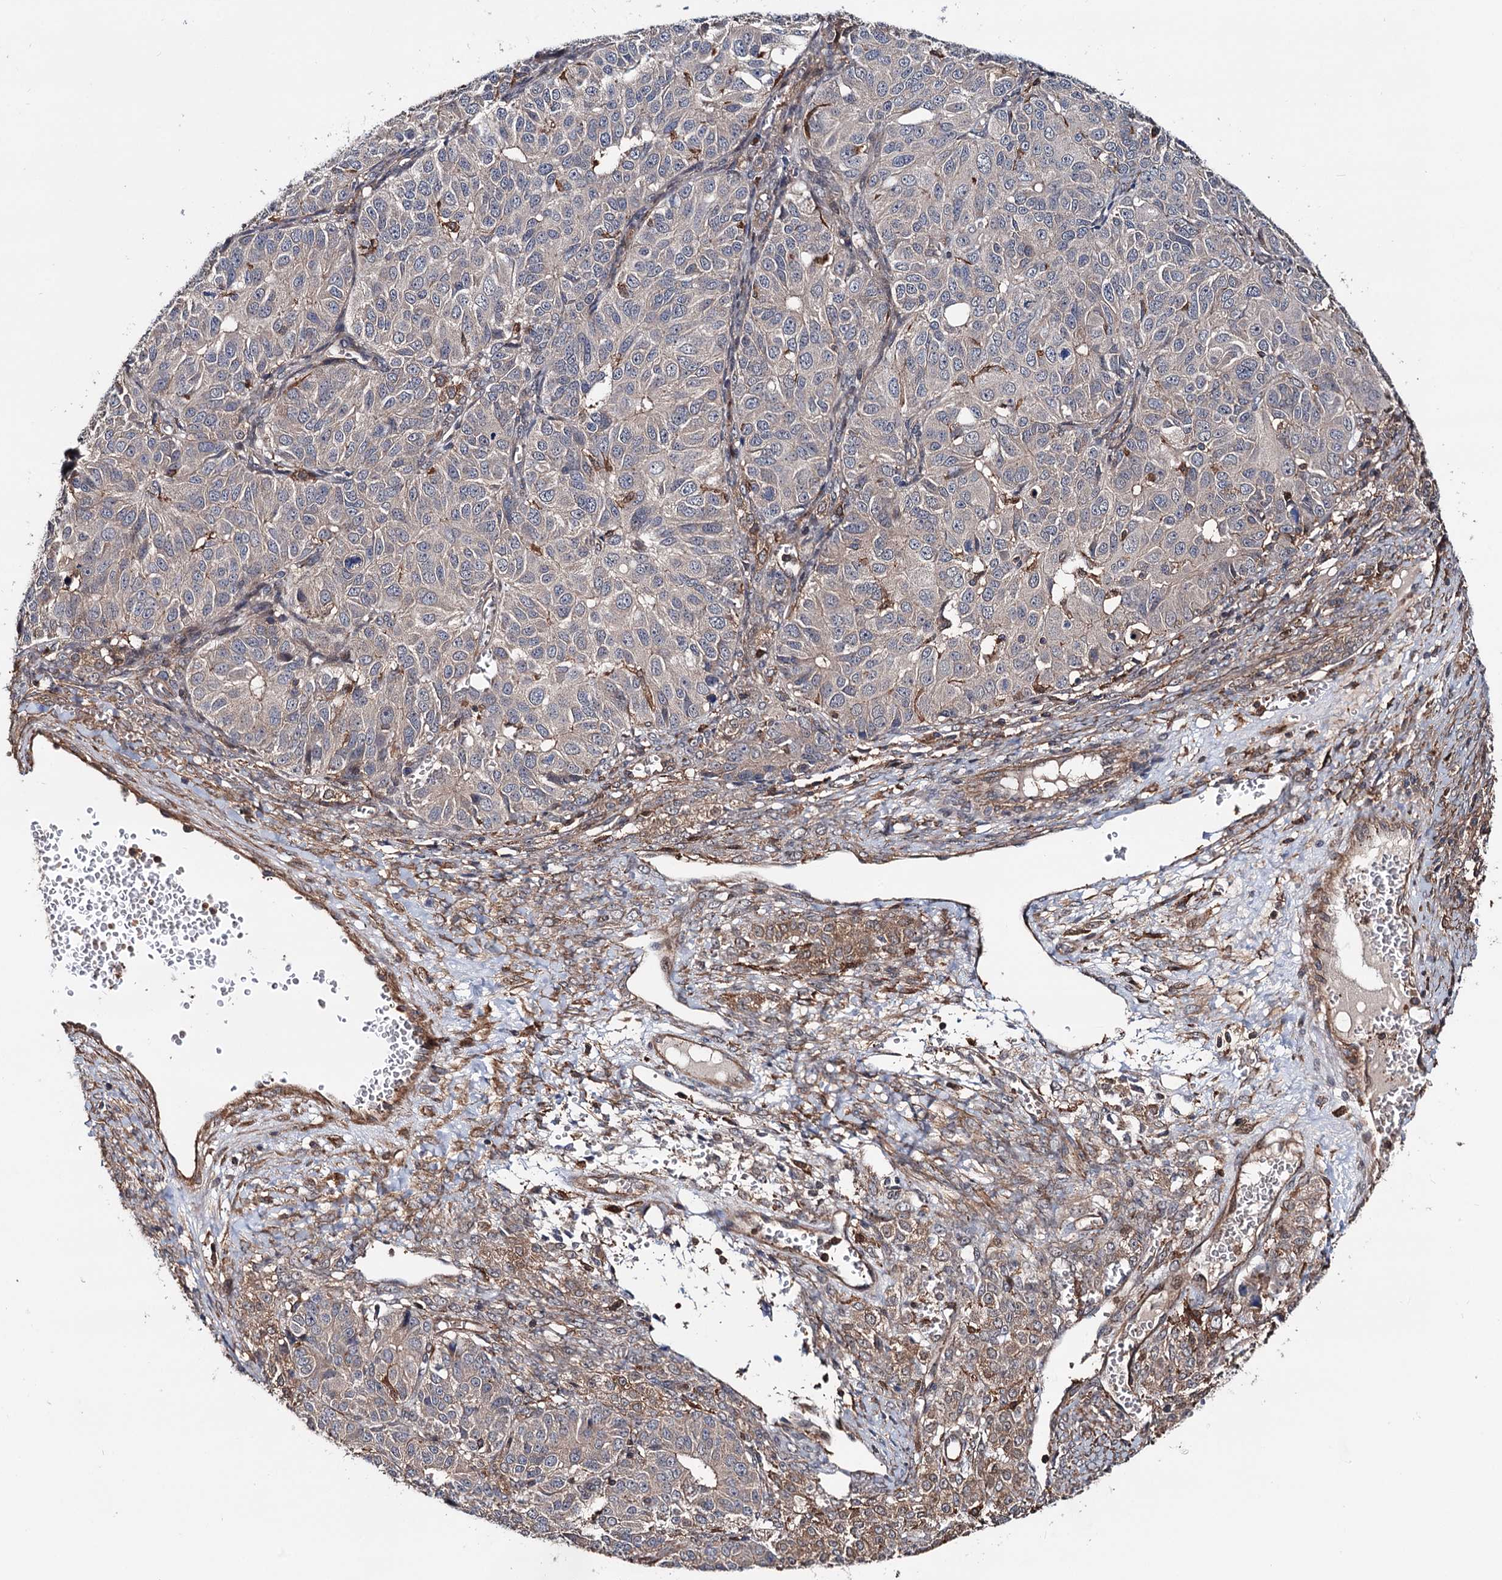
{"staining": {"intensity": "moderate", "quantity": "<25%", "location": "cytoplasmic/membranous"}, "tissue": "ovarian cancer", "cell_type": "Tumor cells", "image_type": "cancer", "snomed": [{"axis": "morphology", "description": "Carcinoma, endometroid"}, {"axis": "topography", "description": "Ovary"}], "caption": "The image reveals a brown stain indicating the presence of a protein in the cytoplasmic/membranous of tumor cells in ovarian cancer. (DAB (3,3'-diaminobenzidine) IHC, brown staining for protein, blue staining for nuclei).", "gene": "GRIP1", "patient": {"sex": "female", "age": 51}}